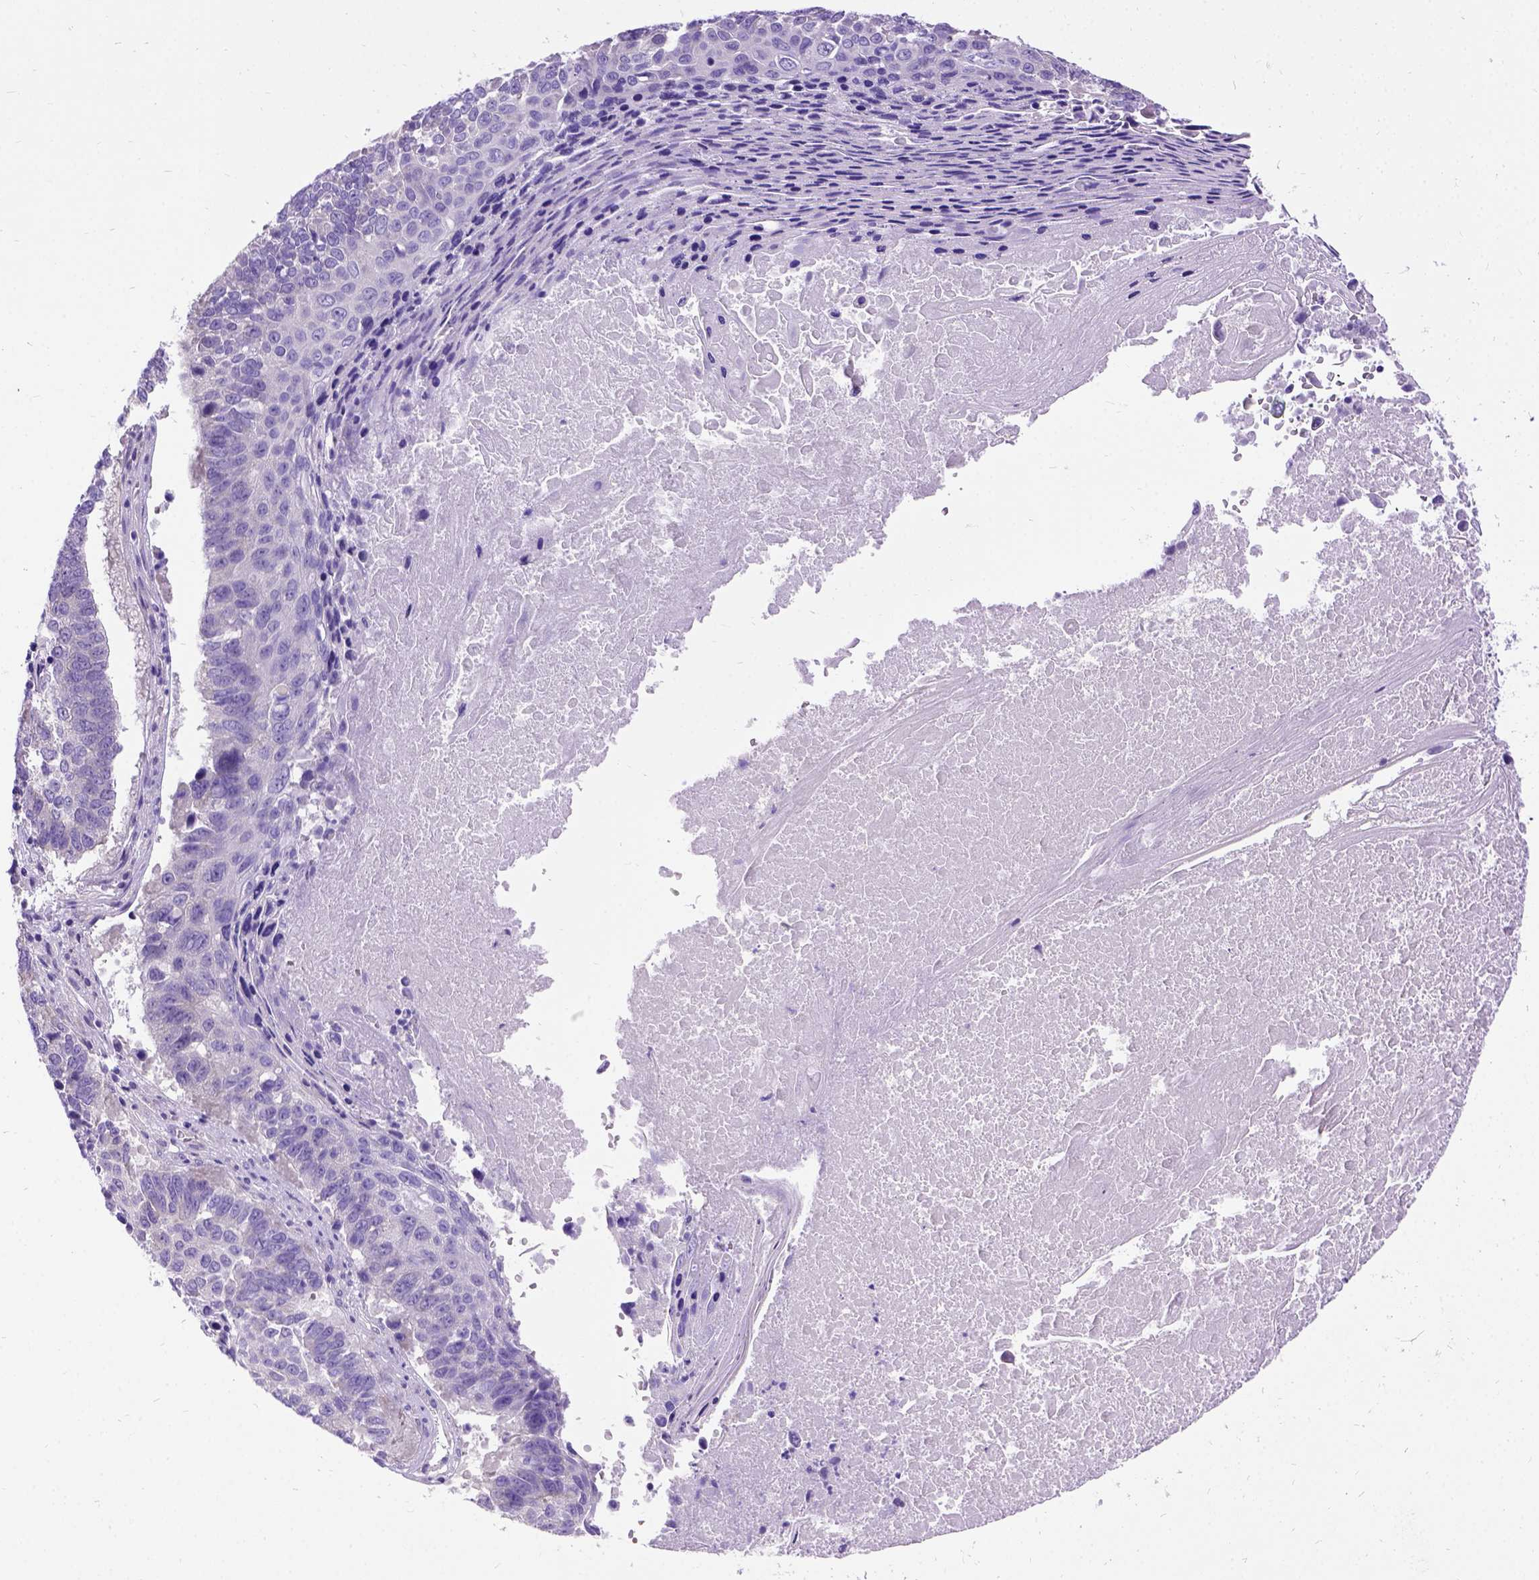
{"staining": {"intensity": "negative", "quantity": "none", "location": "none"}, "tissue": "lung cancer", "cell_type": "Tumor cells", "image_type": "cancer", "snomed": [{"axis": "morphology", "description": "Squamous cell carcinoma, NOS"}, {"axis": "topography", "description": "Lung"}], "caption": "Human lung squamous cell carcinoma stained for a protein using immunohistochemistry reveals no expression in tumor cells.", "gene": "CFAP54", "patient": {"sex": "male", "age": 73}}